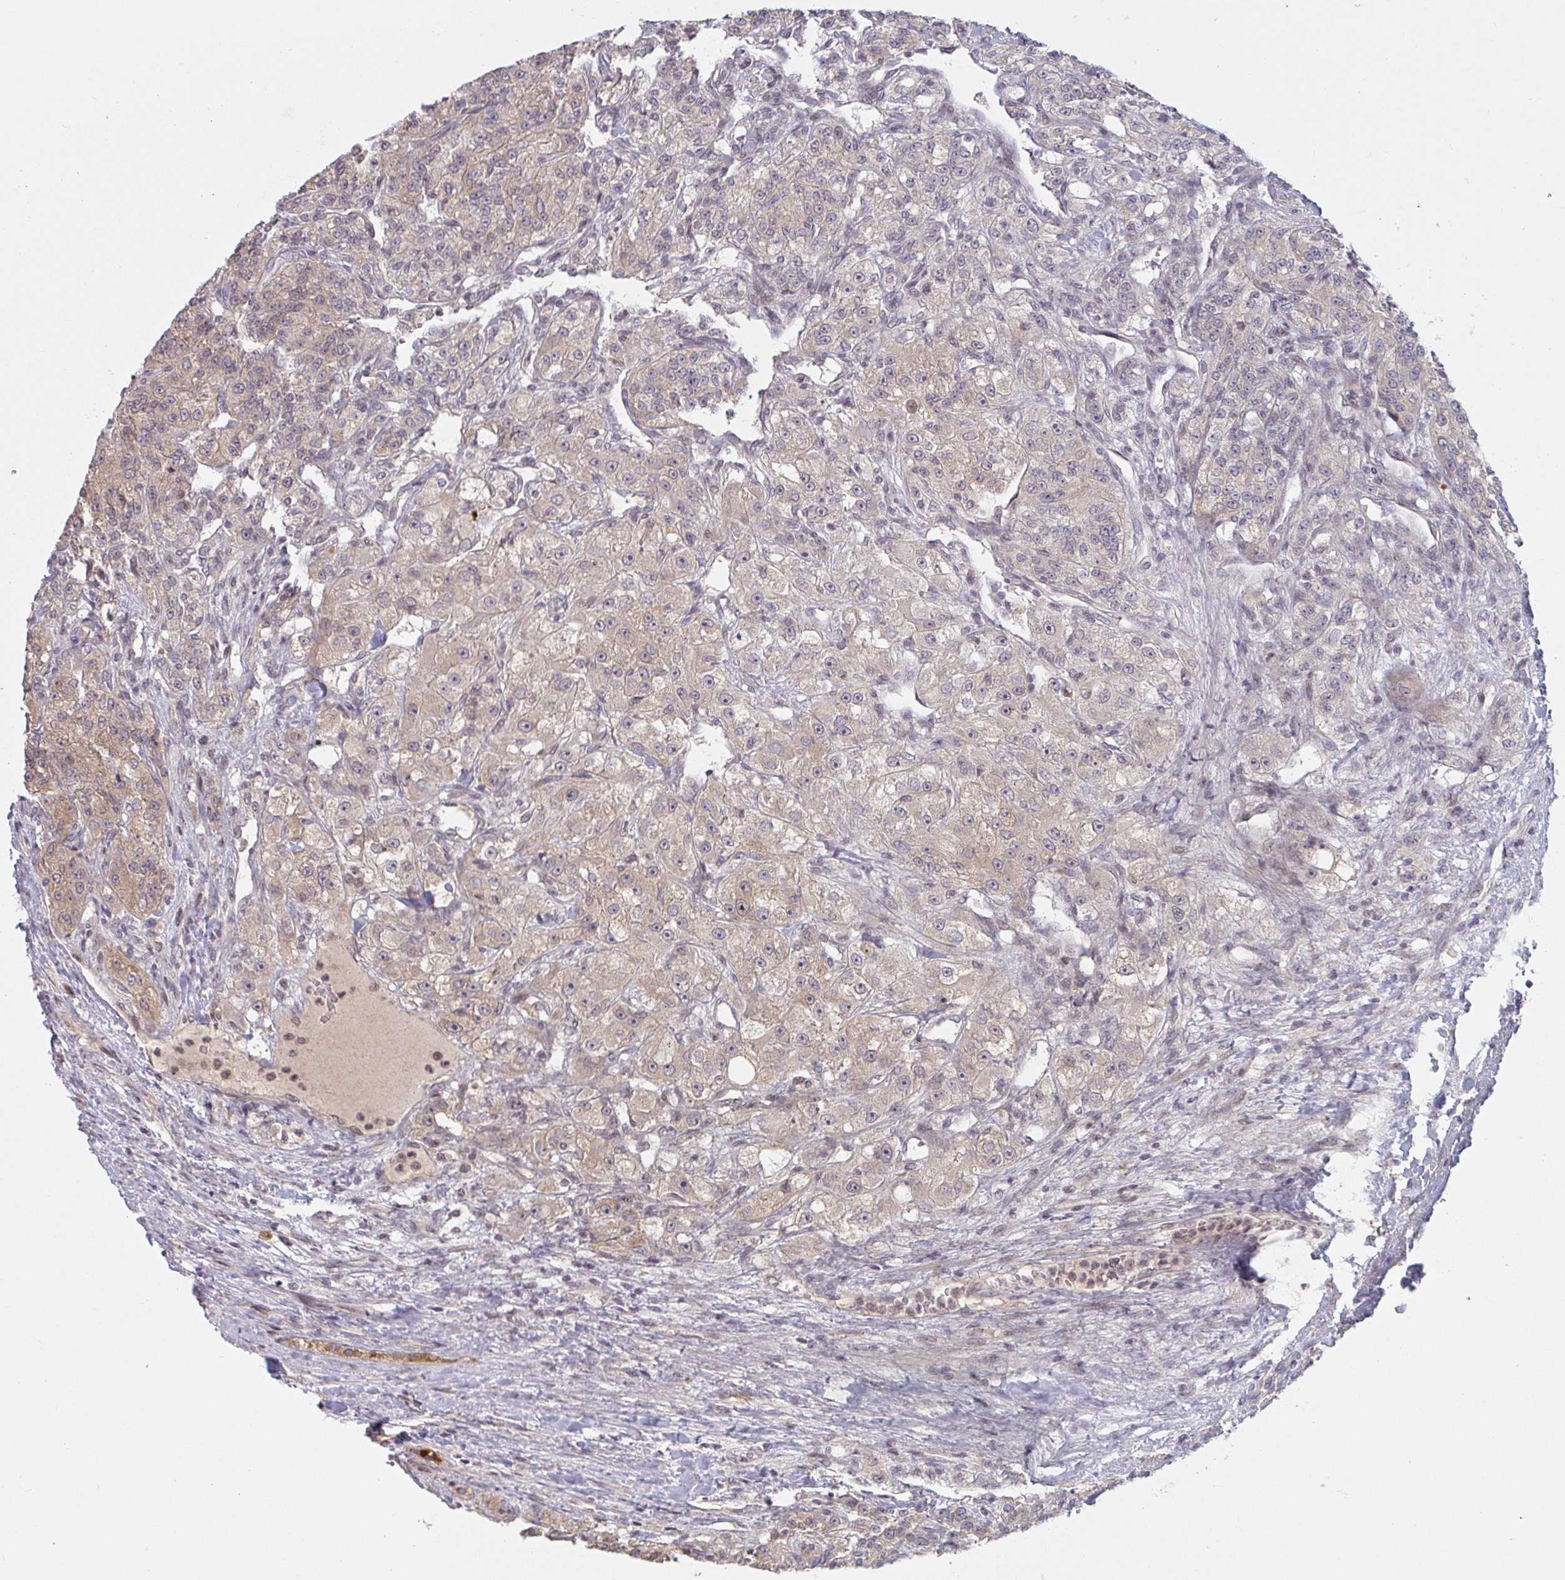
{"staining": {"intensity": "weak", "quantity": "25%-75%", "location": "cytoplasmic/membranous"}, "tissue": "renal cancer", "cell_type": "Tumor cells", "image_type": "cancer", "snomed": [{"axis": "morphology", "description": "Adenocarcinoma, NOS"}, {"axis": "topography", "description": "Kidney"}], "caption": "Immunohistochemical staining of human renal adenocarcinoma displays low levels of weak cytoplasmic/membranous expression in about 25%-75% of tumor cells. (IHC, brightfield microscopy, high magnification).", "gene": "DCST1", "patient": {"sex": "female", "age": 63}}